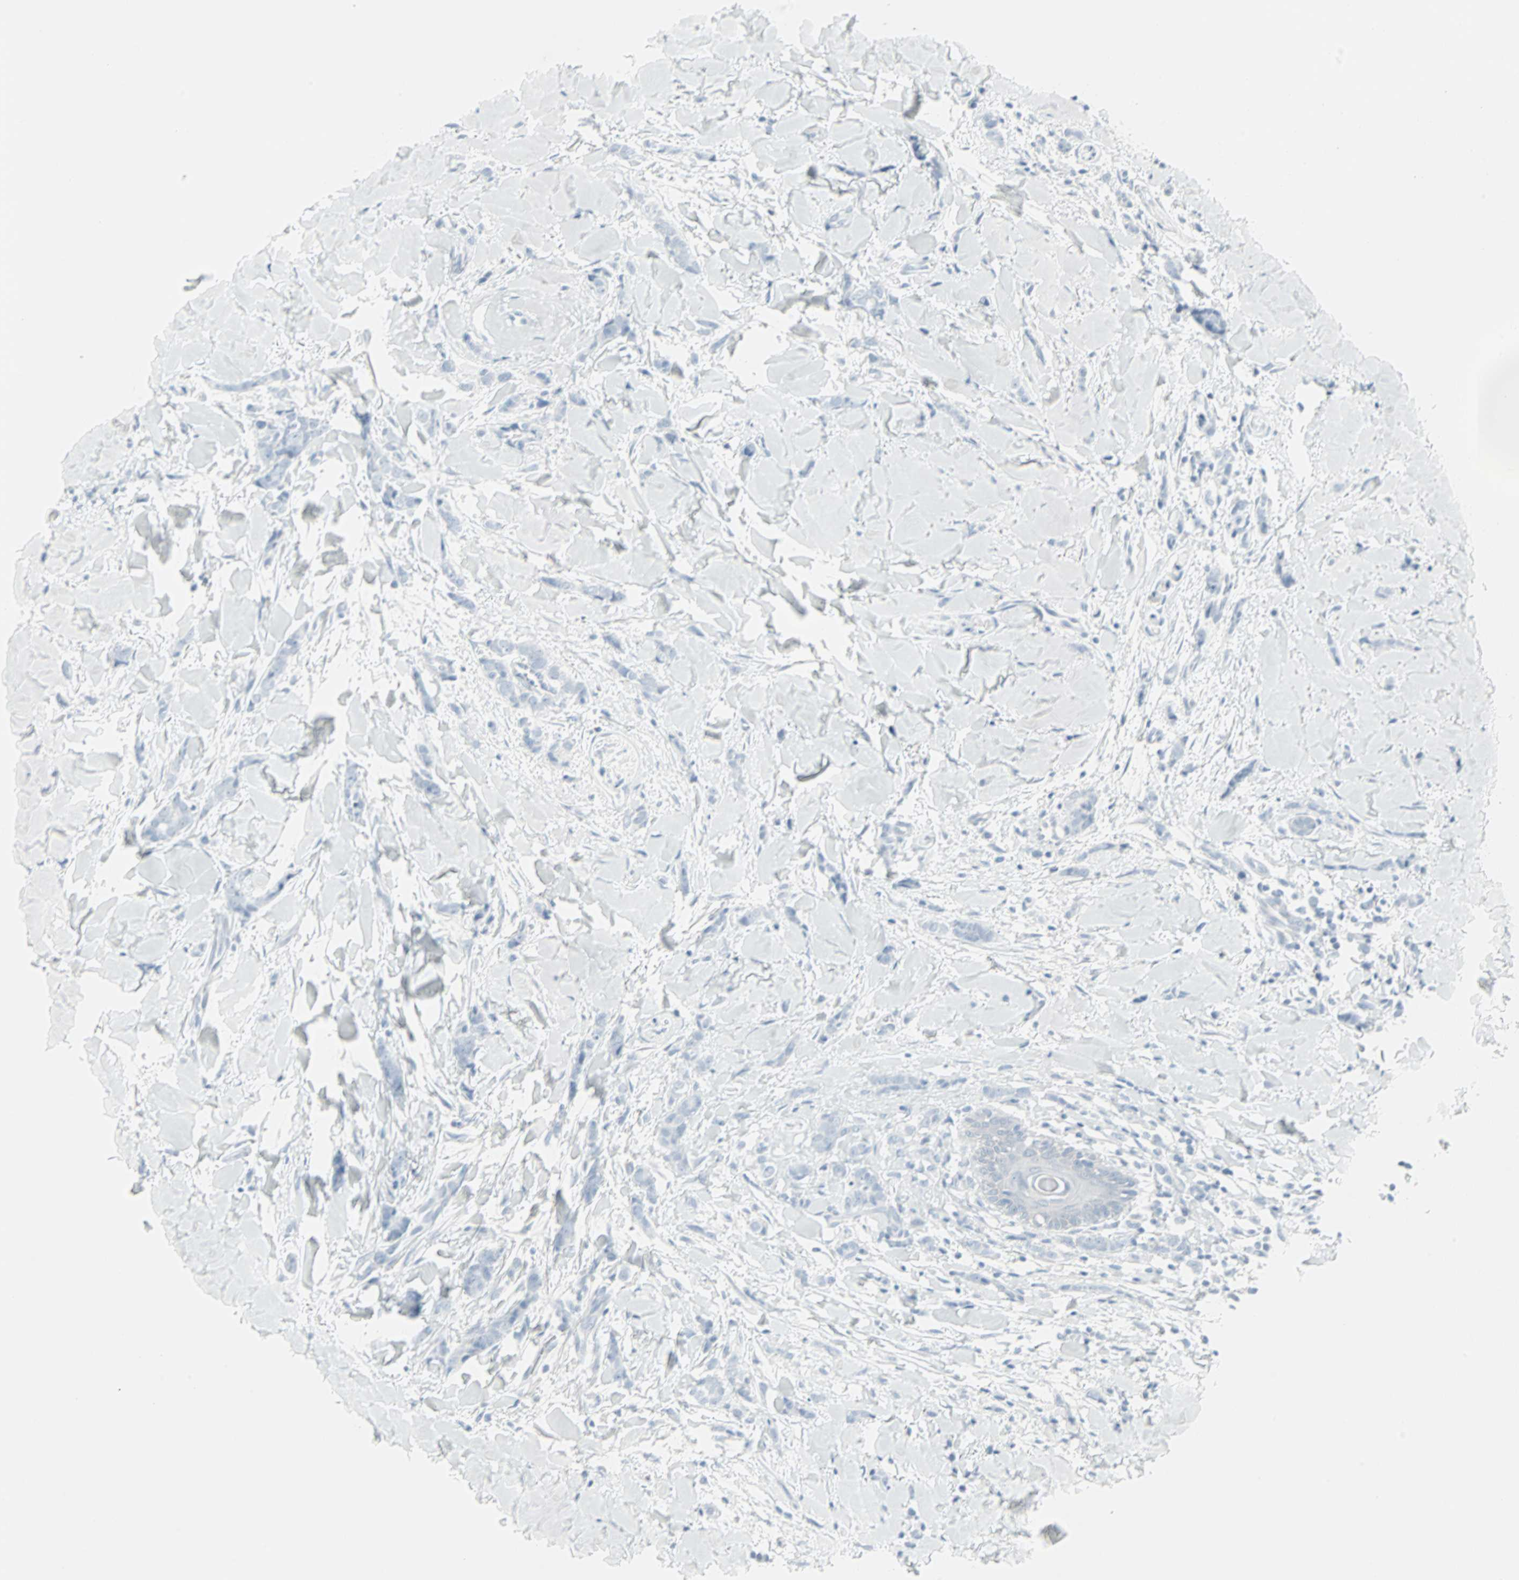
{"staining": {"intensity": "negative", "quantity": "none", "location": "none"}, "tissue": "breast cancer", "cell_type": "Tumor cells", "image_type": "cancer", "snomed": [{"axis": "morphology", "description": "Lobular carcinoma"}, {"axis": "topography", "description": "Skin"}, {"axis": "topography", "description": "Breast"}], "caption": "The immunohistochemistry micrograph has no significant expression in tumor cells of breast cancer (lobular carcinoma) tissue. The staining was performed using DAB to visualize the protein expression in brown, while the nuclei were stained in blue with hematoxylin (Magnification: 20x).", "gene": "LANCL3", "patient": {"sex": "female", "age": 46}}